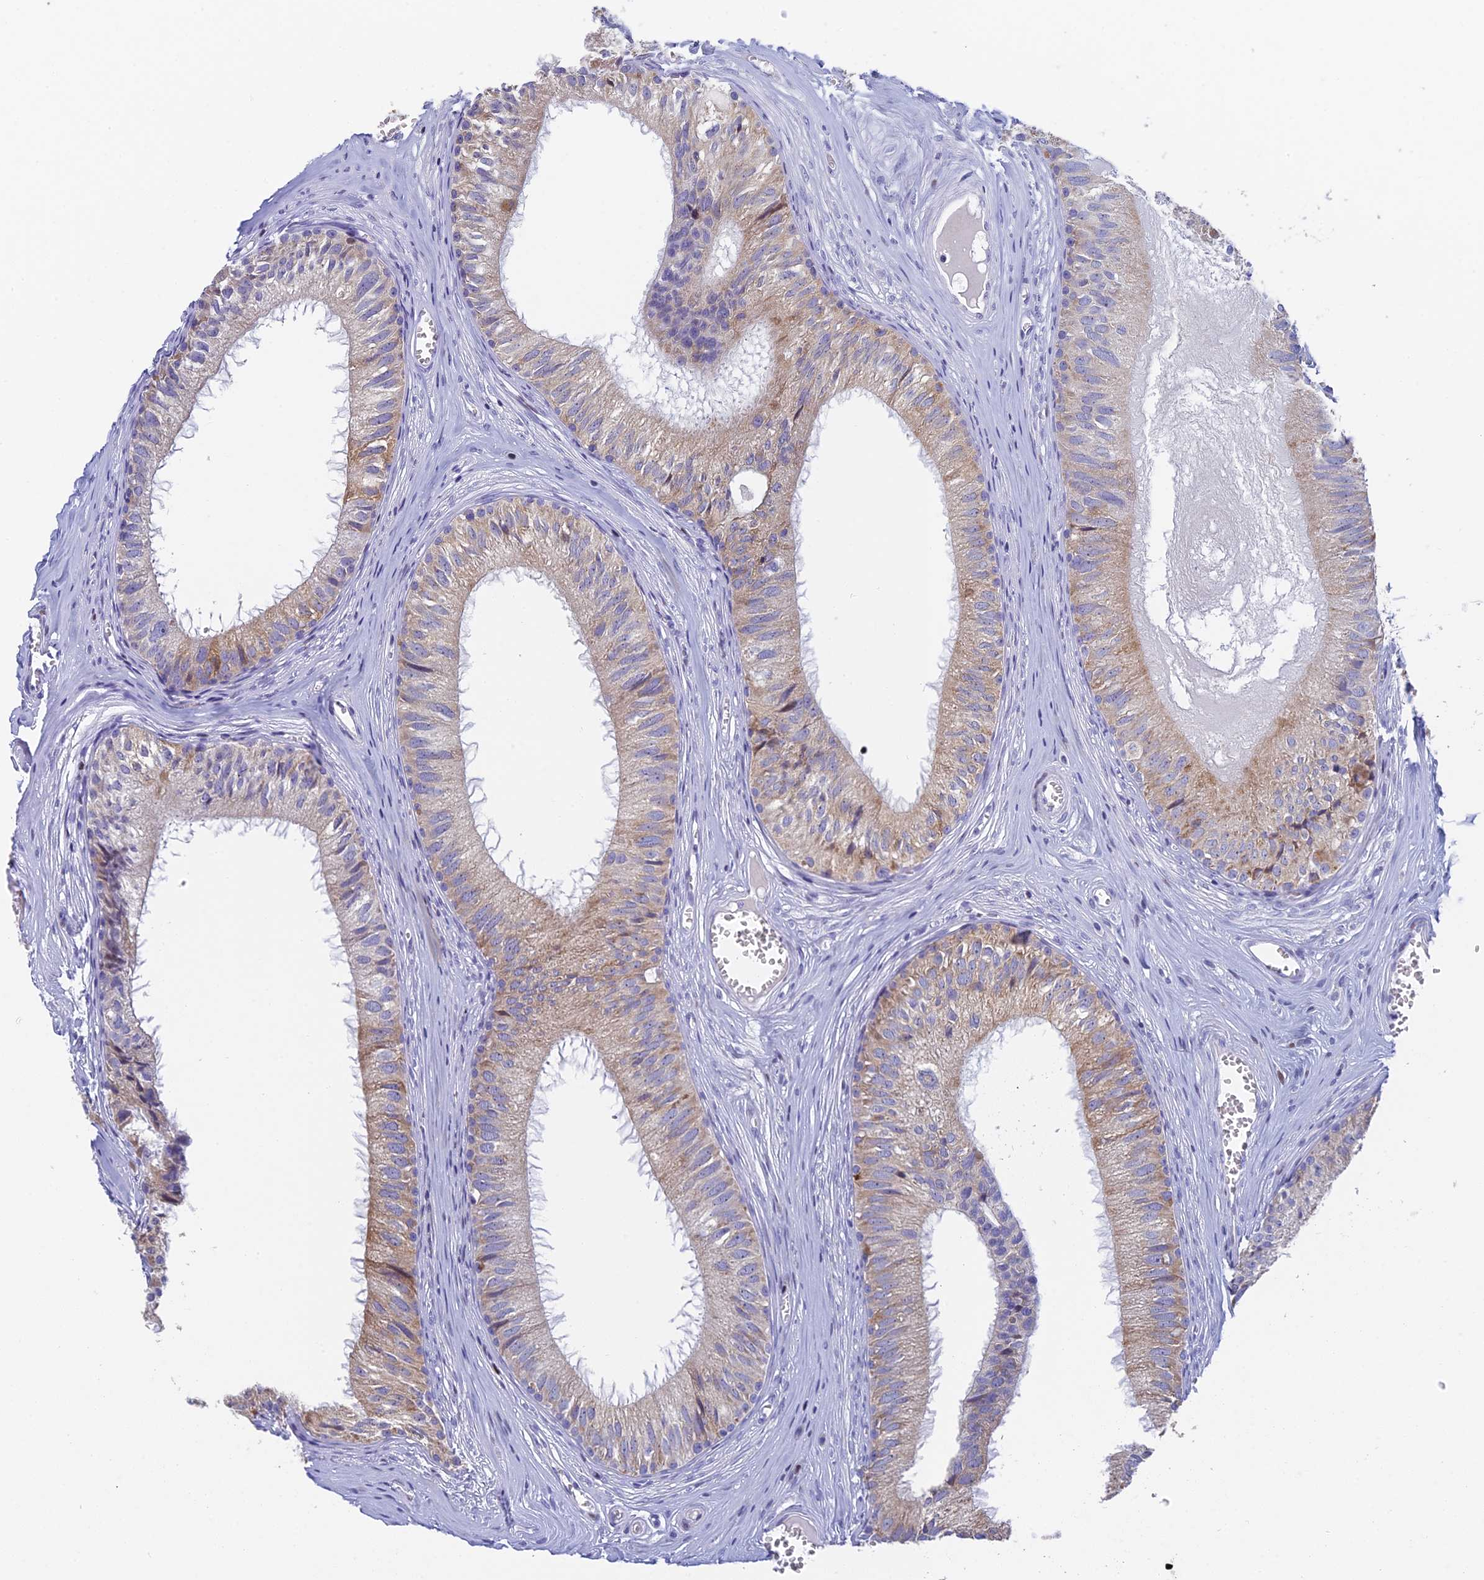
{"staining": {"intensity": "weak", "quantity": "25%-75%", "location": "cytoplasmic/membranous"}, "tissue": "epididymis", "cell_type": "Glandular cells", "image_type": "normal", "snomed": [{"axis": "morphology", "description": "Normal tissue, NOS"}, {"axis": "topography", "description": "Epididymis"}], "caption": "Epididymis stained with a protein marker demonstrates weak staining in glandular cells.", "gene": "REXO5", "patient": {"sex": "male", "age": 36}}